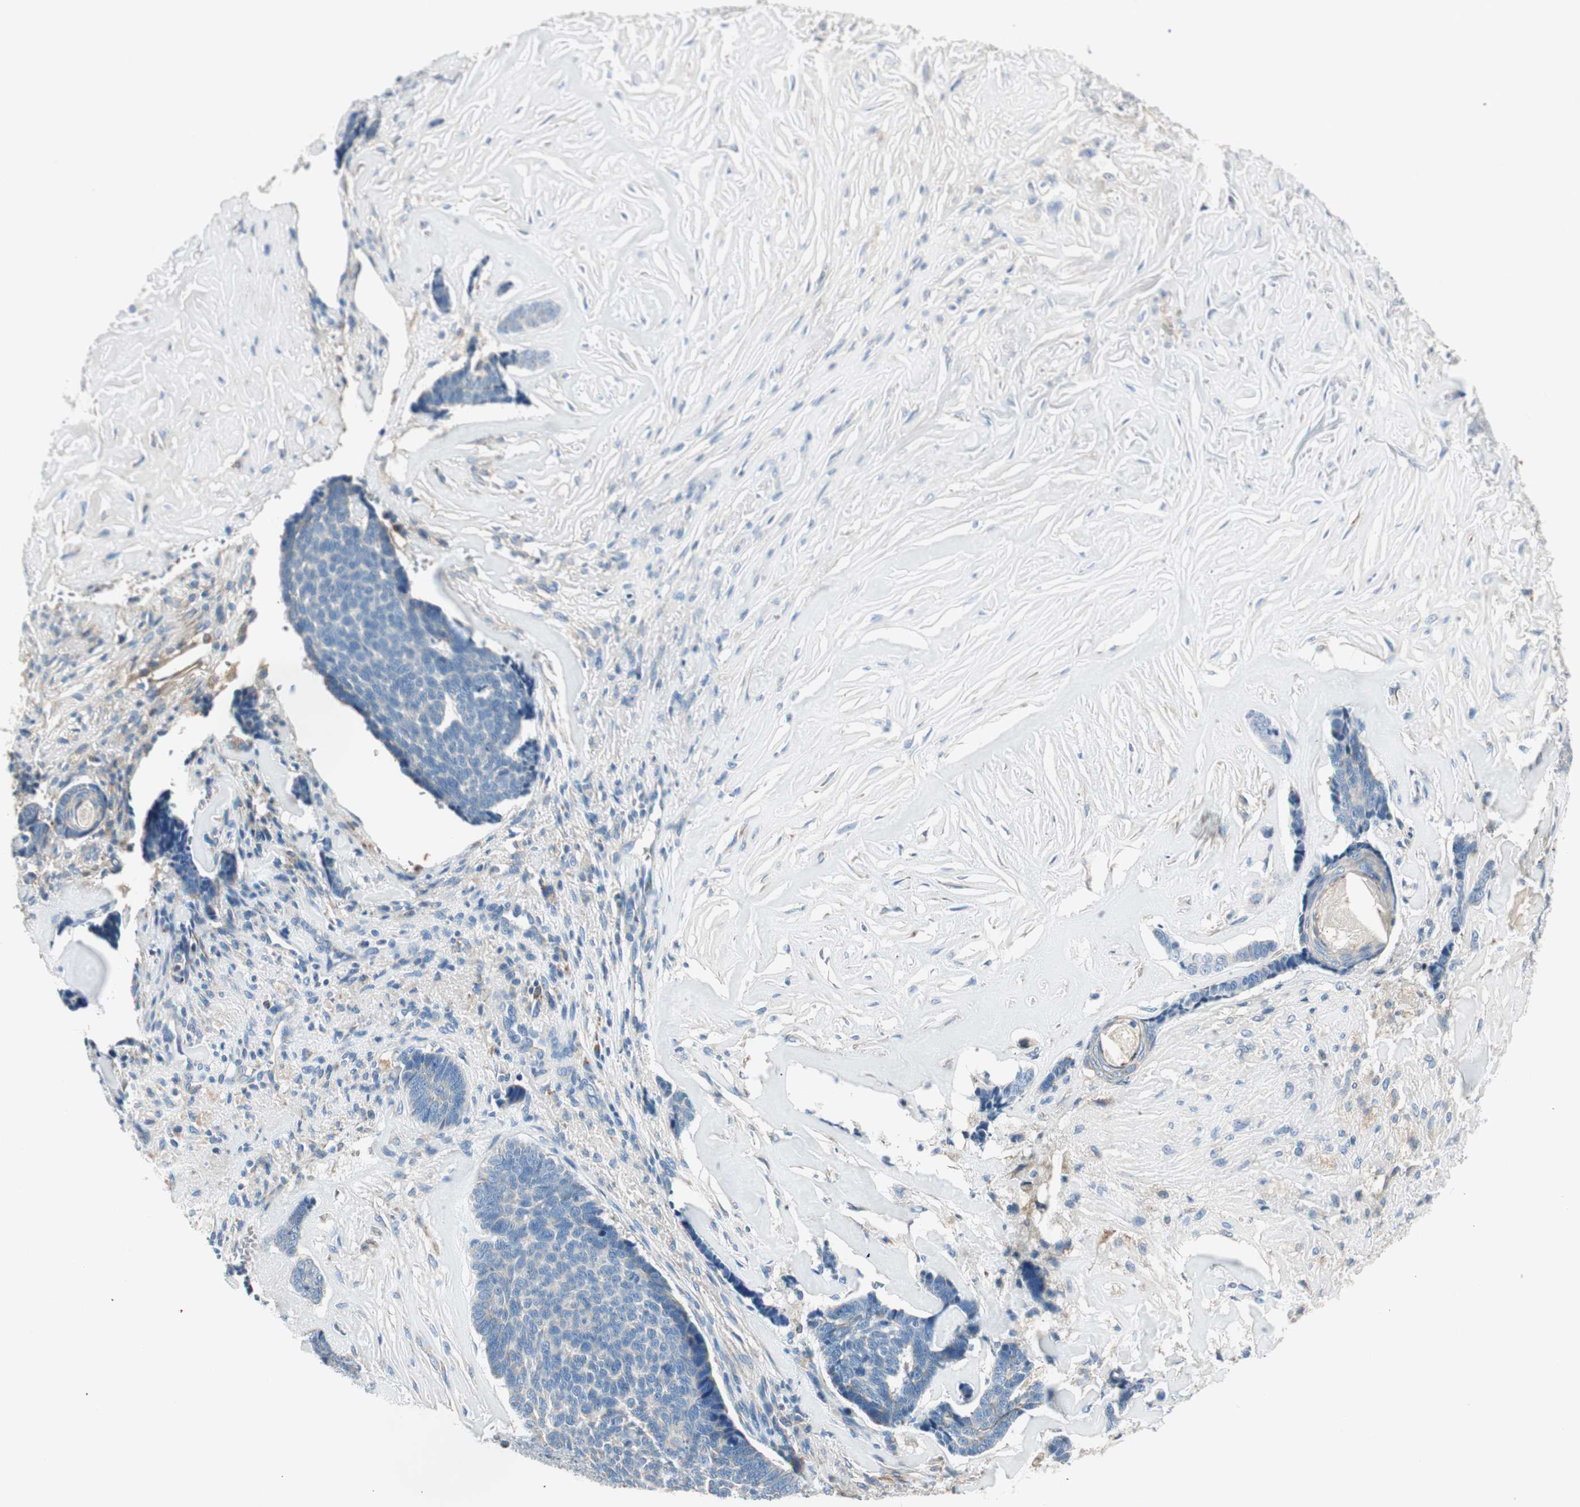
{"staining": {"intensity": "negative", "quantity": "none", "location": "none"}, "tissue": "skin cancer", "cell_type": "Tumor cells", "image_type": "cancer", "snomed": [{"axis": "morphology", "description": "Basal cell carcinoma"}, {"axis": "topography", "description": "Skin"}], "caption": "A high-resolution histopathology image shows immunohistochemistry staining of skin cancer (basal cell carcinoma), which shows no significant staining in tumor cells. The staining is performed using DAB brown chromogen with nuclei counter-stained in using hematoxylin.", "gene": "RORB", "patient": {"sex": "male", "age": 84}}